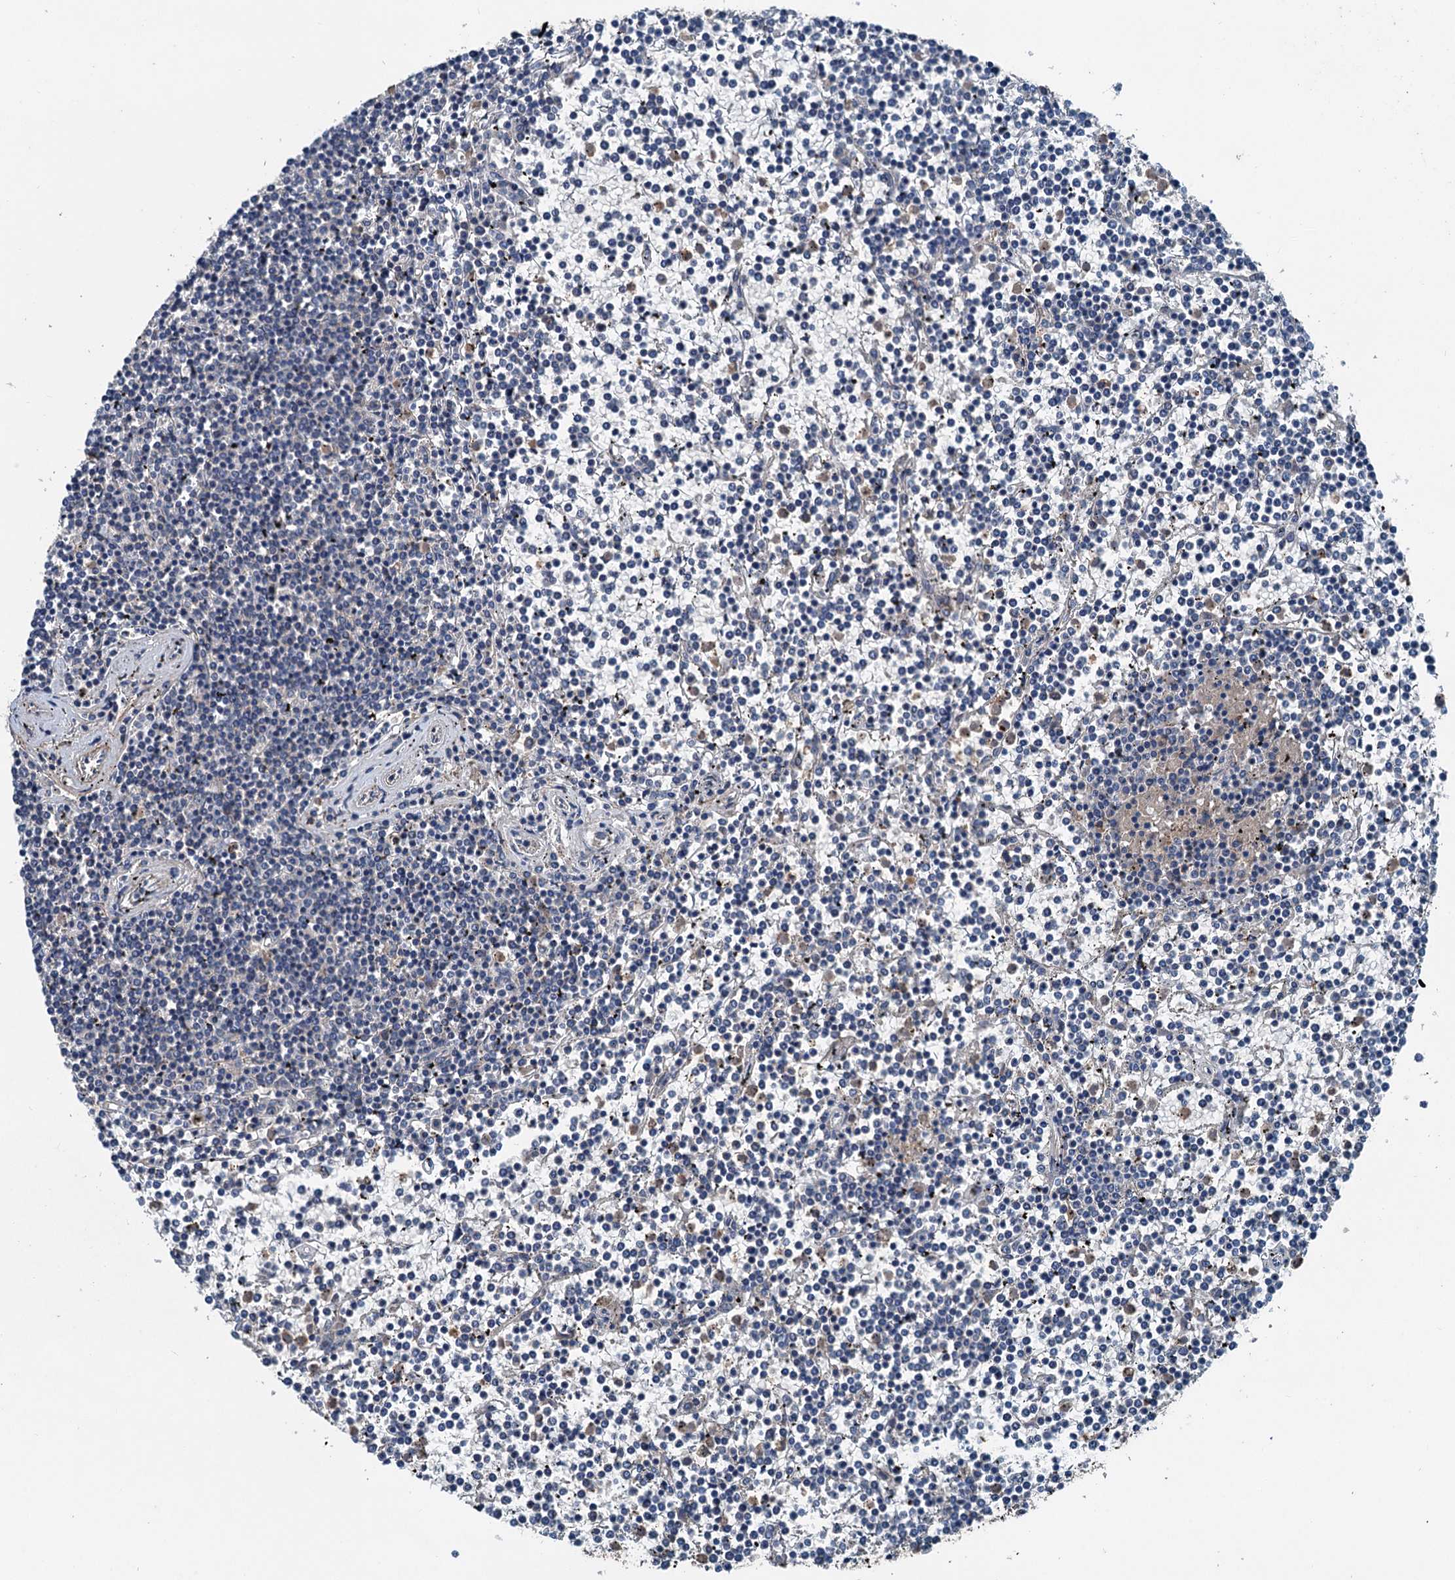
{"staining": {"intensity": "negative", "quantity": "none", "location": "none"}, "tissue": "lymphoma", "cell_type": "Tumor cells", "image_type": "cancer", "snomed": [{"axis": "morphology", "description": "Malignant lymphoma, non-Hodgkin's type, Low grade"}, {"axis": "topography", "description": "Spleen"}], "caption": "A histopathology image of lymphoma stained for a protein shows no brown staining in tumor cells.", "gene": "PDSS1", "patient": {"sex": "female", "age": 19}}